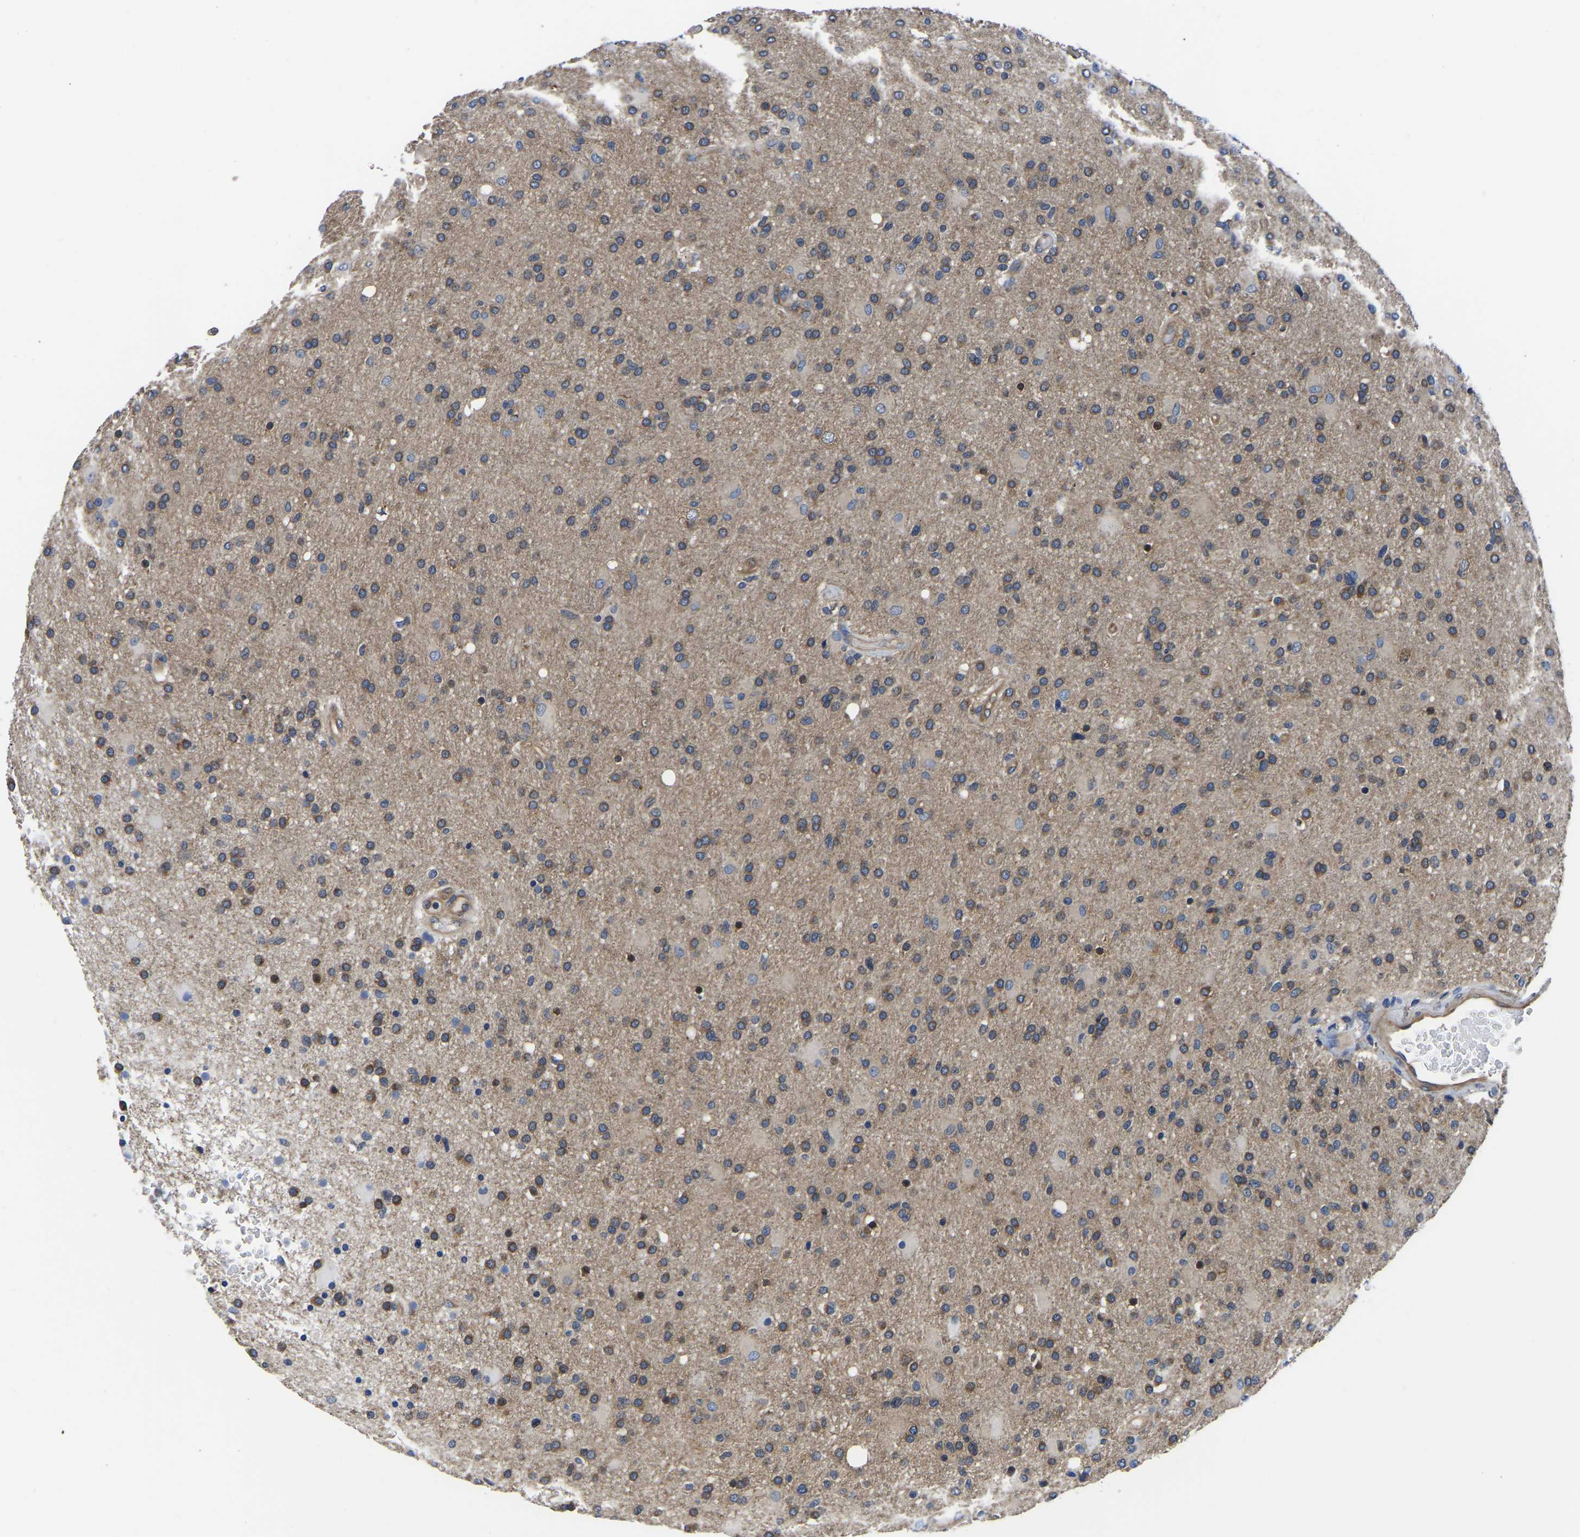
{"staining": {"intensity": "weak", "quantity": ">75%", "location": "cytoplasmic/membranous"}, "tissue": "glioma", "cell_type": "Tumor cells", "image_type": "cancer", "snomed": [{"axis": "morphology", "description": "Glioma, malignant, High grade"}, {"axis": "topography", "description": "Brain"}], "caption": "A brown stain shows weak cytoplasmic/membranous staining of a protein in human glioma tumor cells. (DAB IHC with brightfield microscopy, high magnification).", "gene": "TFG", "patient": {"sex": "male", "age": 72}}